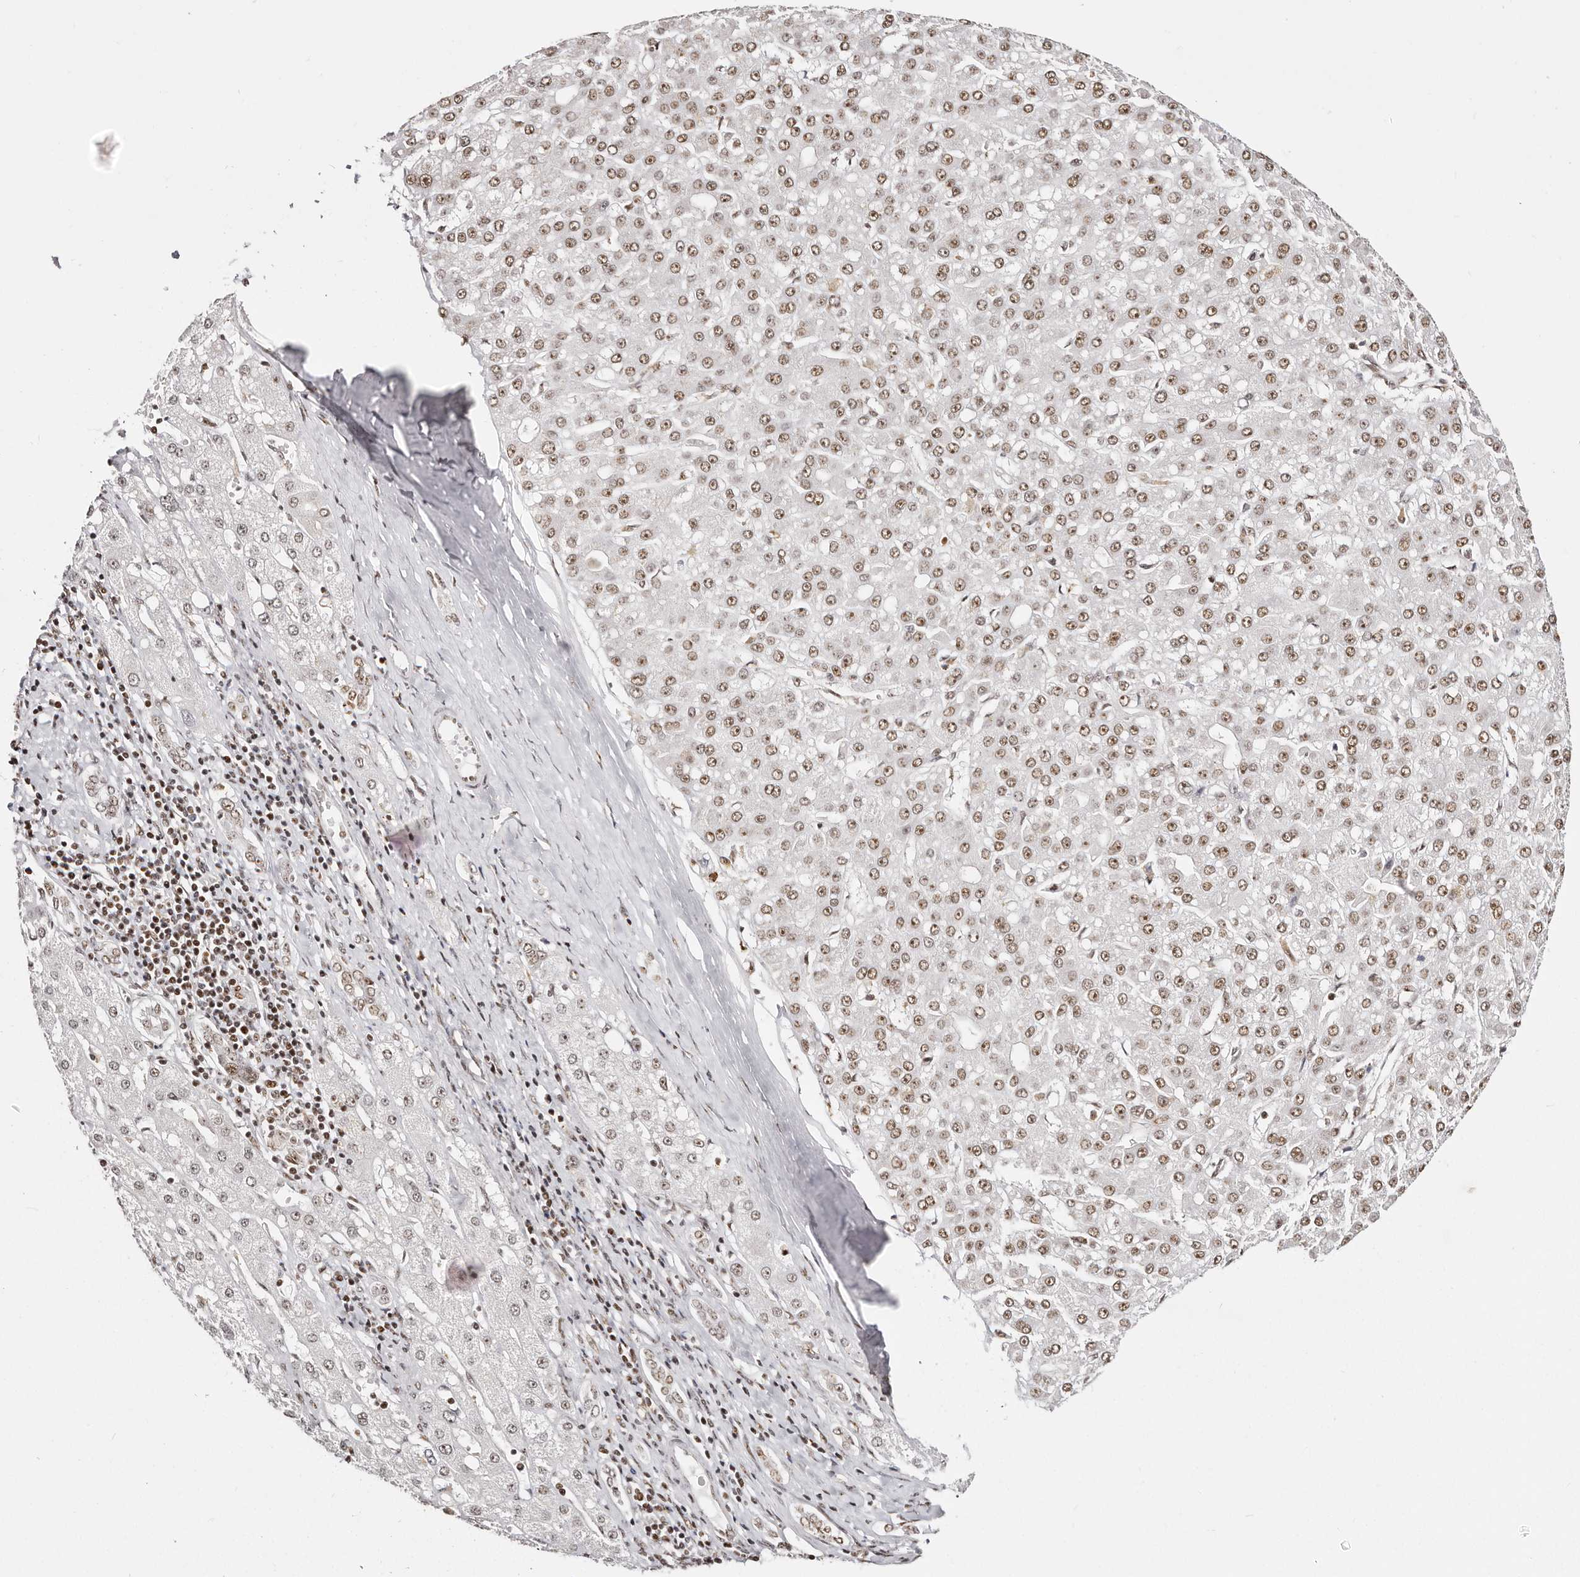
{"staining": {"intensity": "moderate", "quantity": ">75%", "location": "nuclear"}, "tissue": "liver cancer", "cell_type": "Tumor cells", "image_type": "cancer", "snomed": [{"axis": "morphology", "description": "Carcinoma, Hepatocellular, NOS"}, {"axis": "topography", "description": "Liver"}], "caption": "Liver cancer stained with a brown dye displays moderate nuclear positive positivity in about >75% of tumor cells.", "gene": "IQGAP3", "patient": {"sex": "male", "age": 67}}